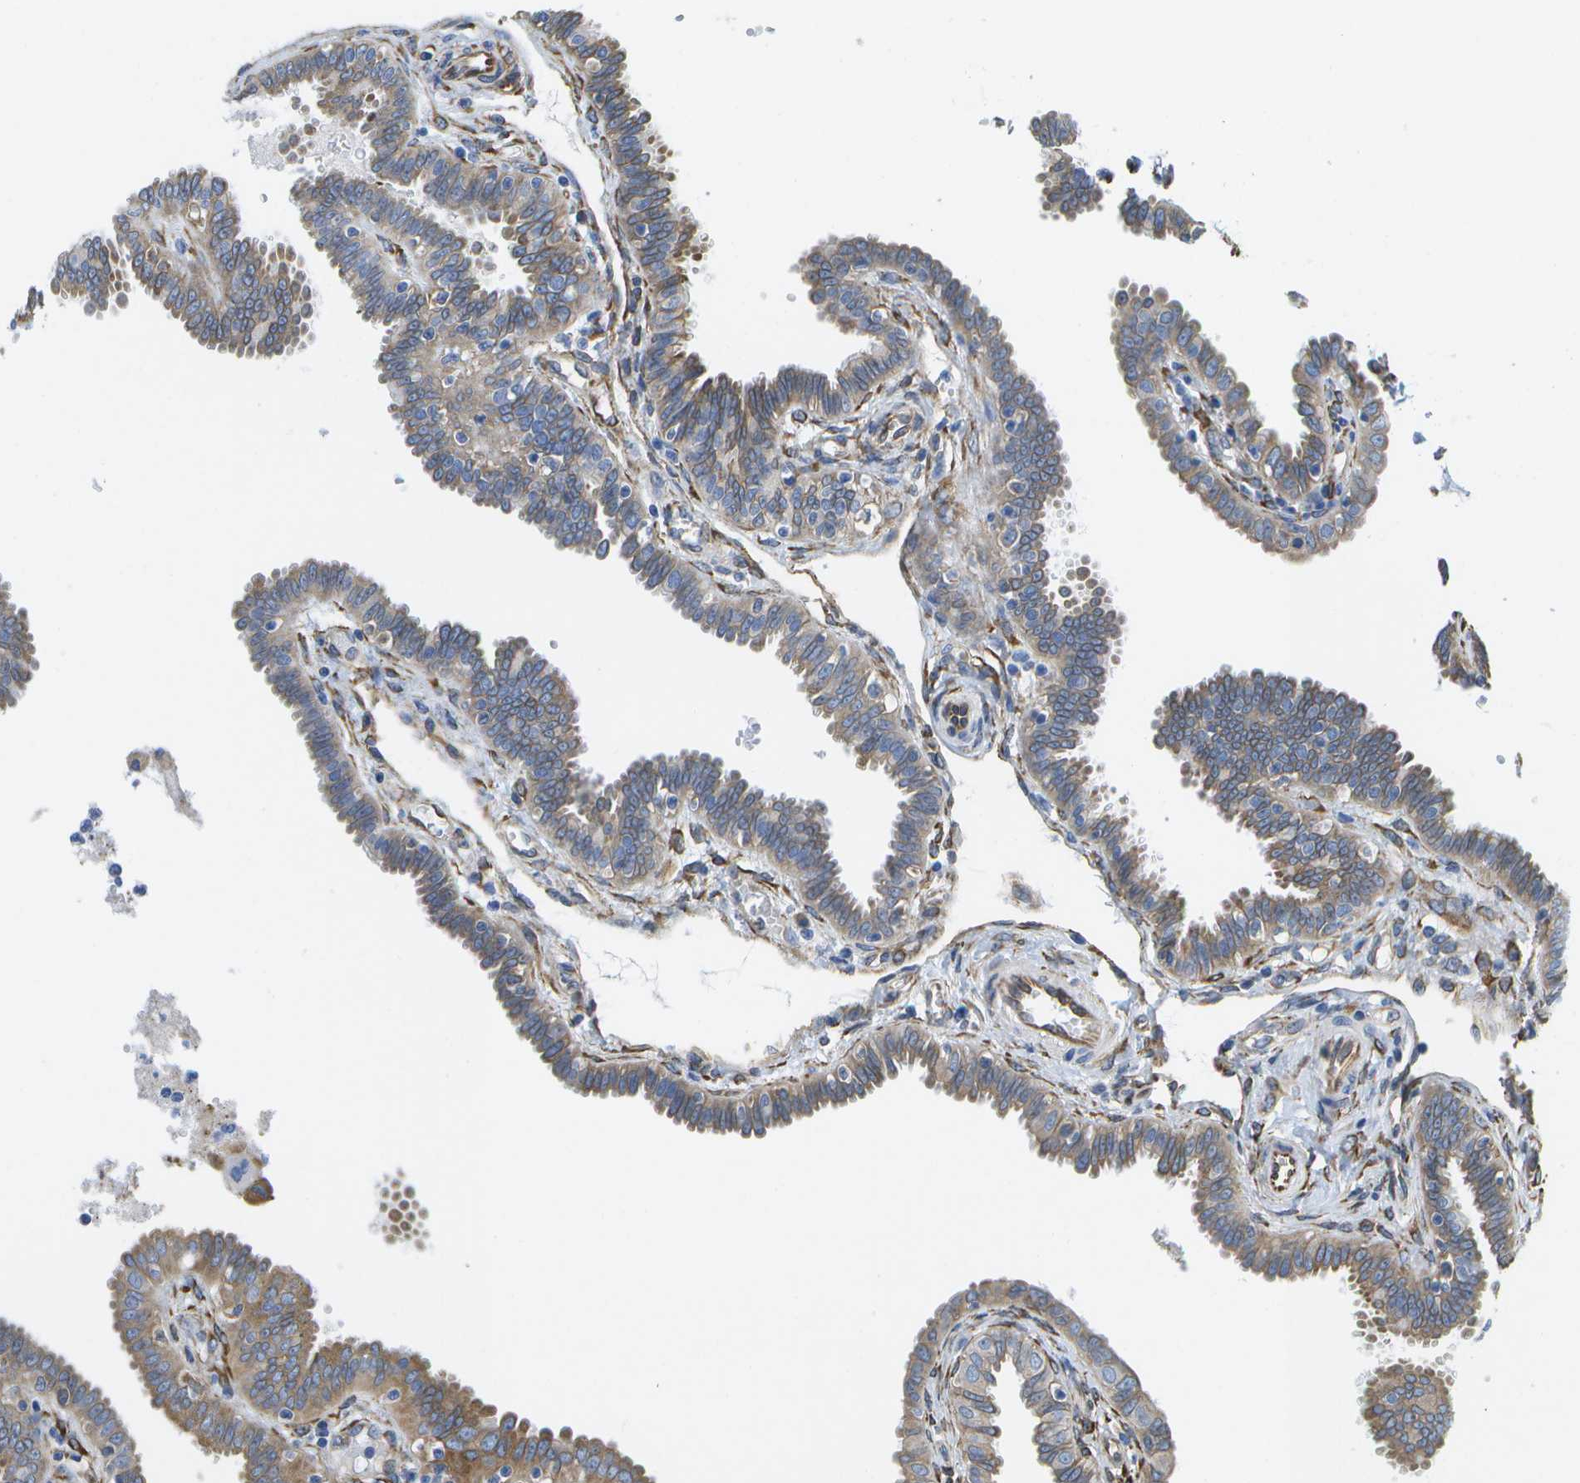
{"staining": {"intensity": "weak", "quantity": "25%-75%", "location": "cytoplasmic/membranous"}, "tissue": "fallopian tube", "cell_type": "Glandular cells", "image_type": "normal", "snomed": [{"axis": "morphology", "description": "Normal tissue, NOS"}, {"axis": "topography", "description": "Fallopian tube"}], "caption": "Weak cytoplasmic/membranous expression for a protein is seen in approximately 25%-75% of glandular cells of normal fallopian tube using immunohistochemistry.", "gene": "ZDHHC17", "patient": {"sex": "female", "age": 32}}